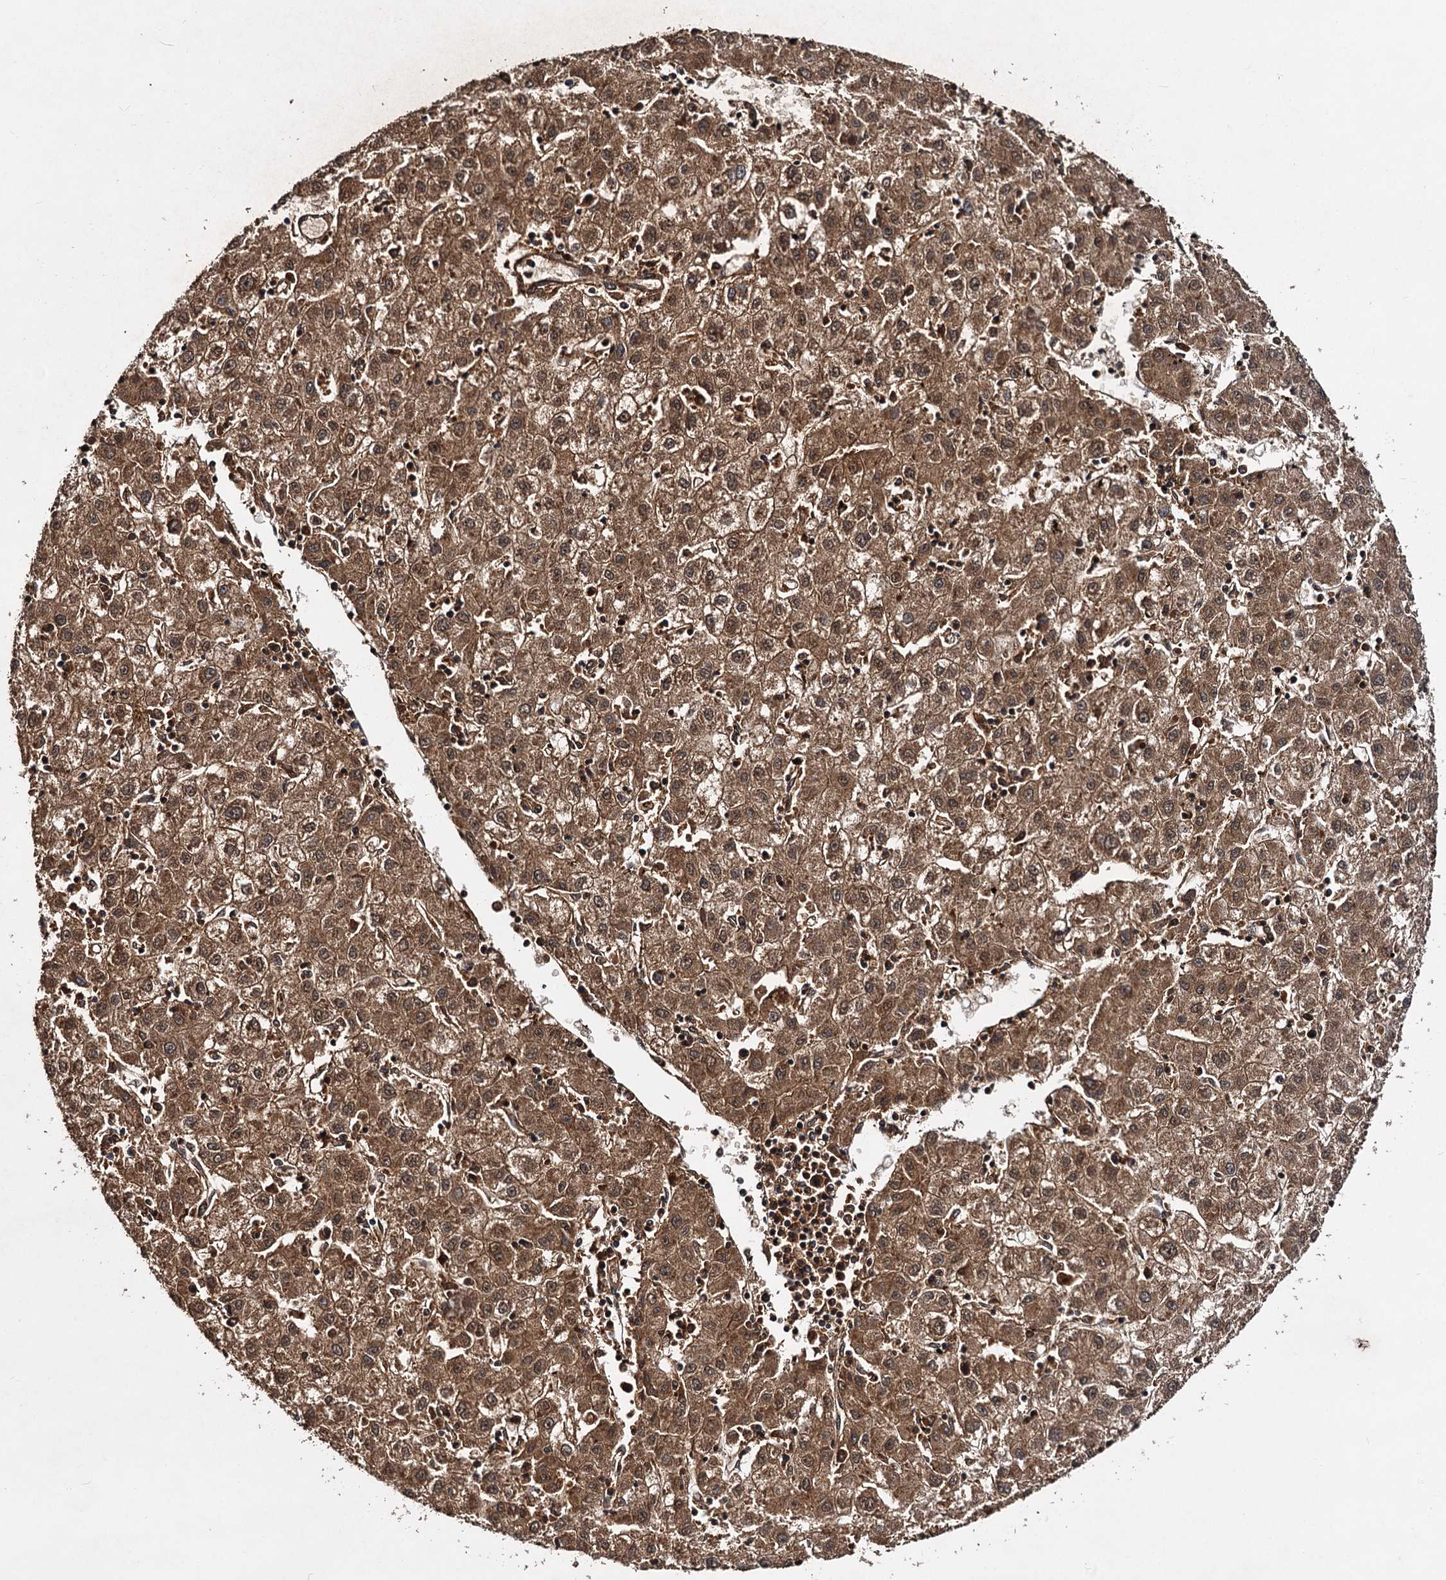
{"staining": {"intensity": "moderate", "quantity": ">75%", "location": "cytoplasmic/membranous,nuclear"}, "tissue": "liver cancer", "cell_type": "Tumor cells", "image_type": "cancer", "snomed": [{"axis": "morphology", "description": "Carcinoma, Hepatocellular, NOS"}, {"axis": "topography", "description": "Liver"}], "caption": "Protein expression analysis of human liver hepatocellular carcinoma reveals moderate cytoplasmic/membranous and nuclear staining in approximately >75% of tumor cells.", "gene": "MBD6", "patient": {"sex": "male", "age": 72}}